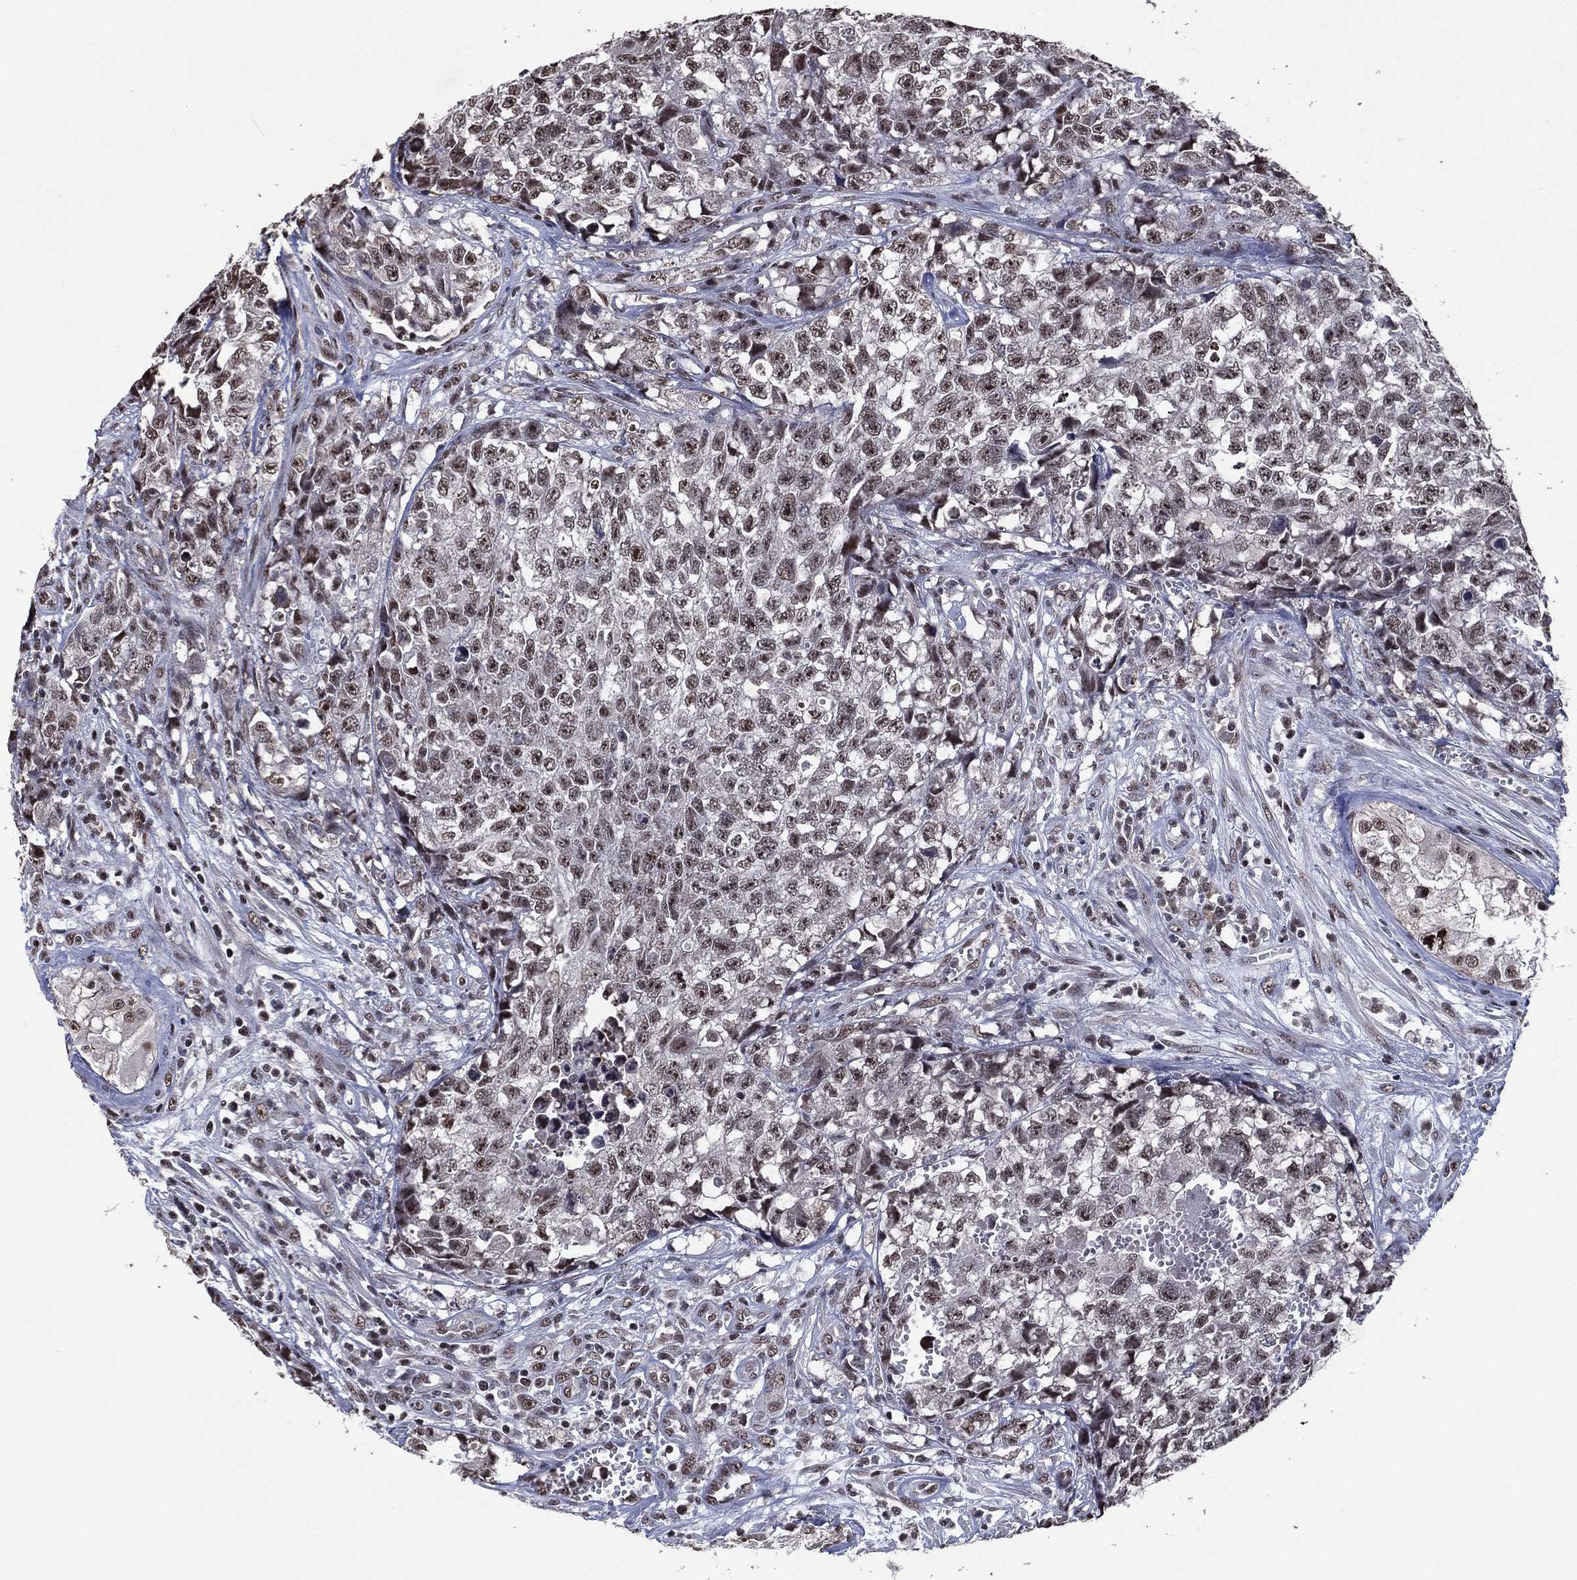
{"staining": {"intensity": "moderate", "quantity": "<25%", "location": "nuclear"}, "tissue": "testis cancer", "cell_type": "Tumor cells", "image_type": "cancer", "snomed": [{"axis": "morphology", "description": "Seminoma, NOS"}, {"axis": "morphology", "description": "Carcinoma, Embryonal, NOS"}, {"axis": "topography", "description": "Testis"}], "caption": "Protein staining of testis embryonal carcinoma tissue exhibits moderate nuclear staining in approximately <25% of tumor cells.", "gene": "ZBTB42", "patient": {"sex": "male", "age": 22}}